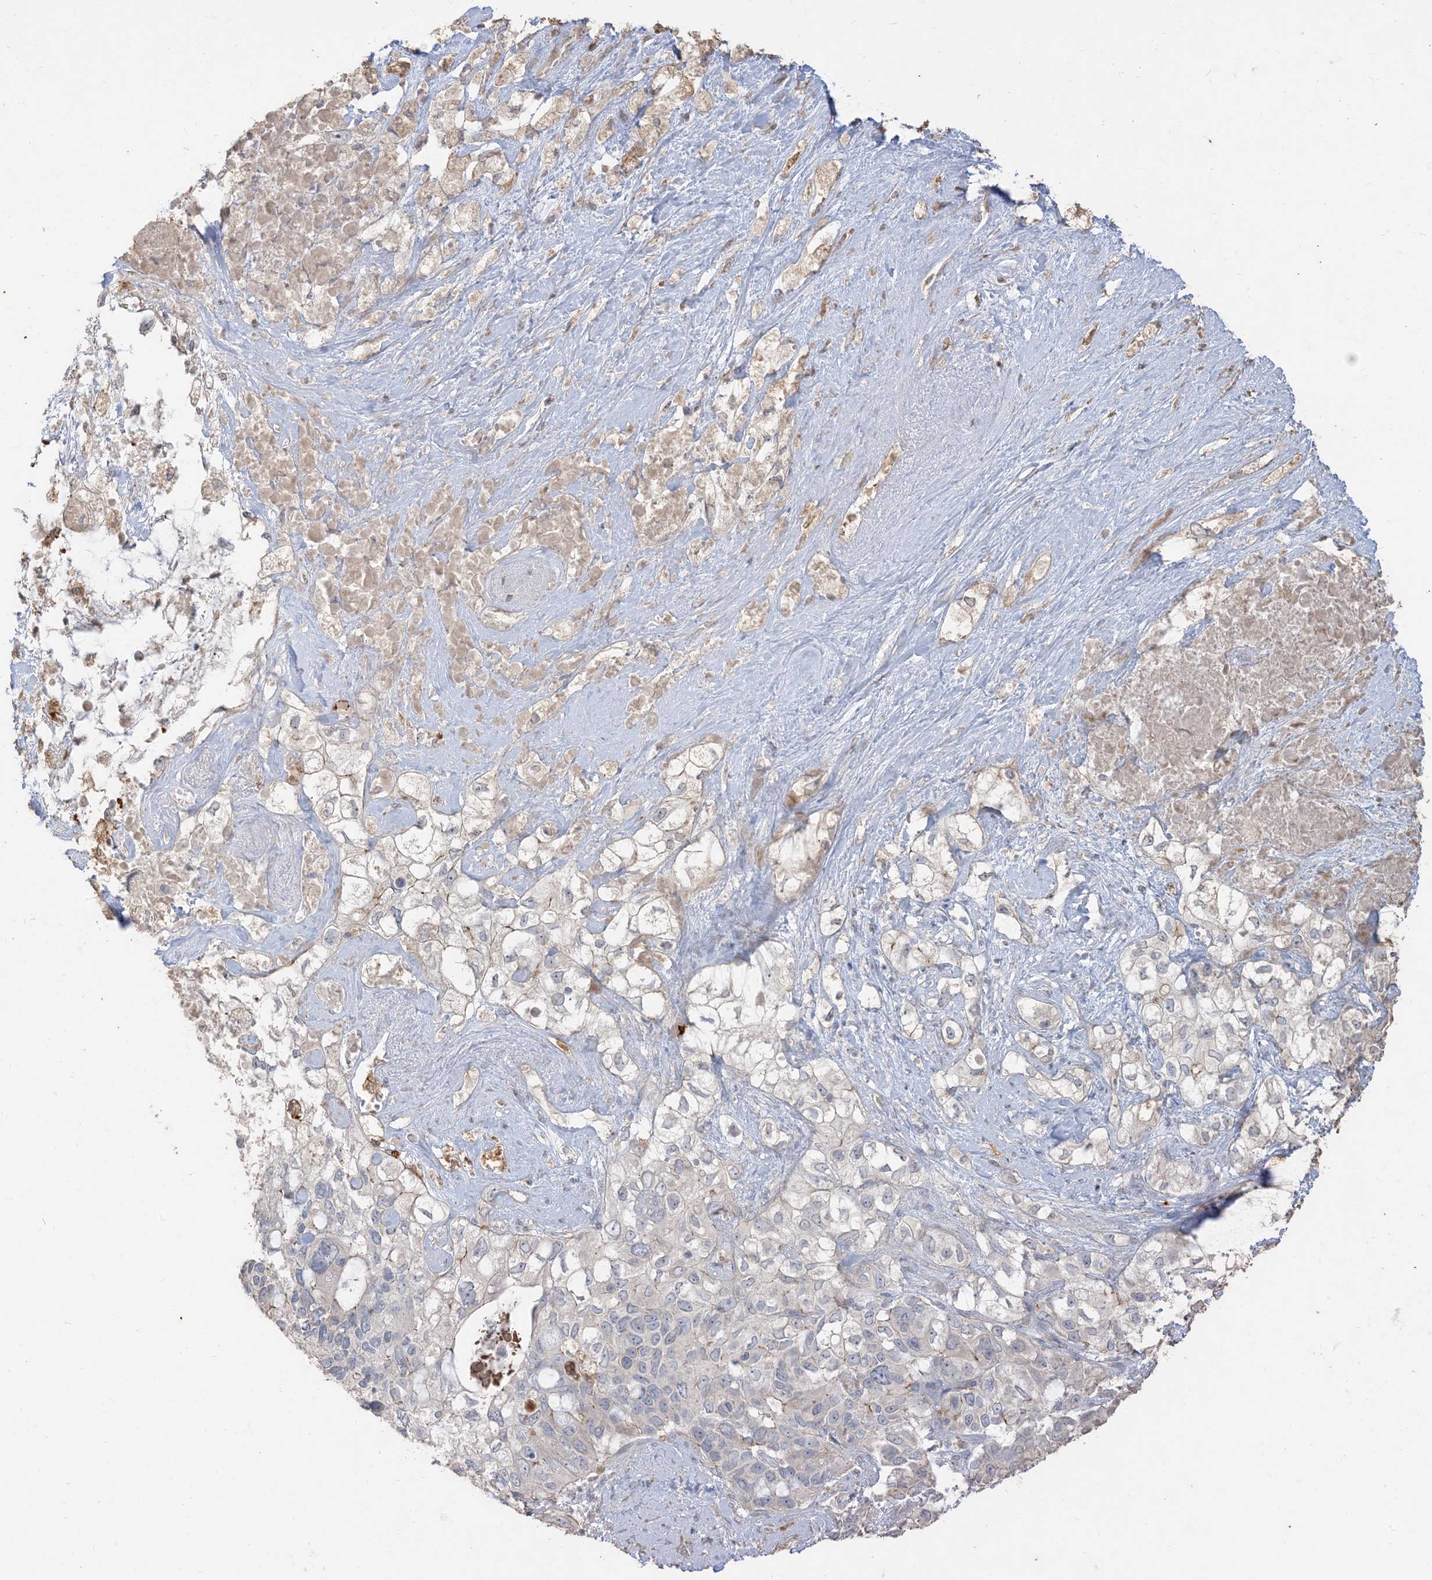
{"staining": {"intensity": "moderate", "quantity": "<25%", "location": "cytoplasmic/membranous"}, "tissue": "pancreatic cancer", "cell_type": "Tumor cells", "image_type": "cancer", "snomed": [{"axis": "morphology", "description": "Adenocarcinoma, NOS"}, {"axis": "topography", "description": "Pancreas"}], "caption": "A brown stain shows moderate cytoplasmic/membranous expression of a protein in human pancreatic adenocarcinoma tumor cells.", "gene": "RNF175", "patient": {"sex": "female", "age": 56}}